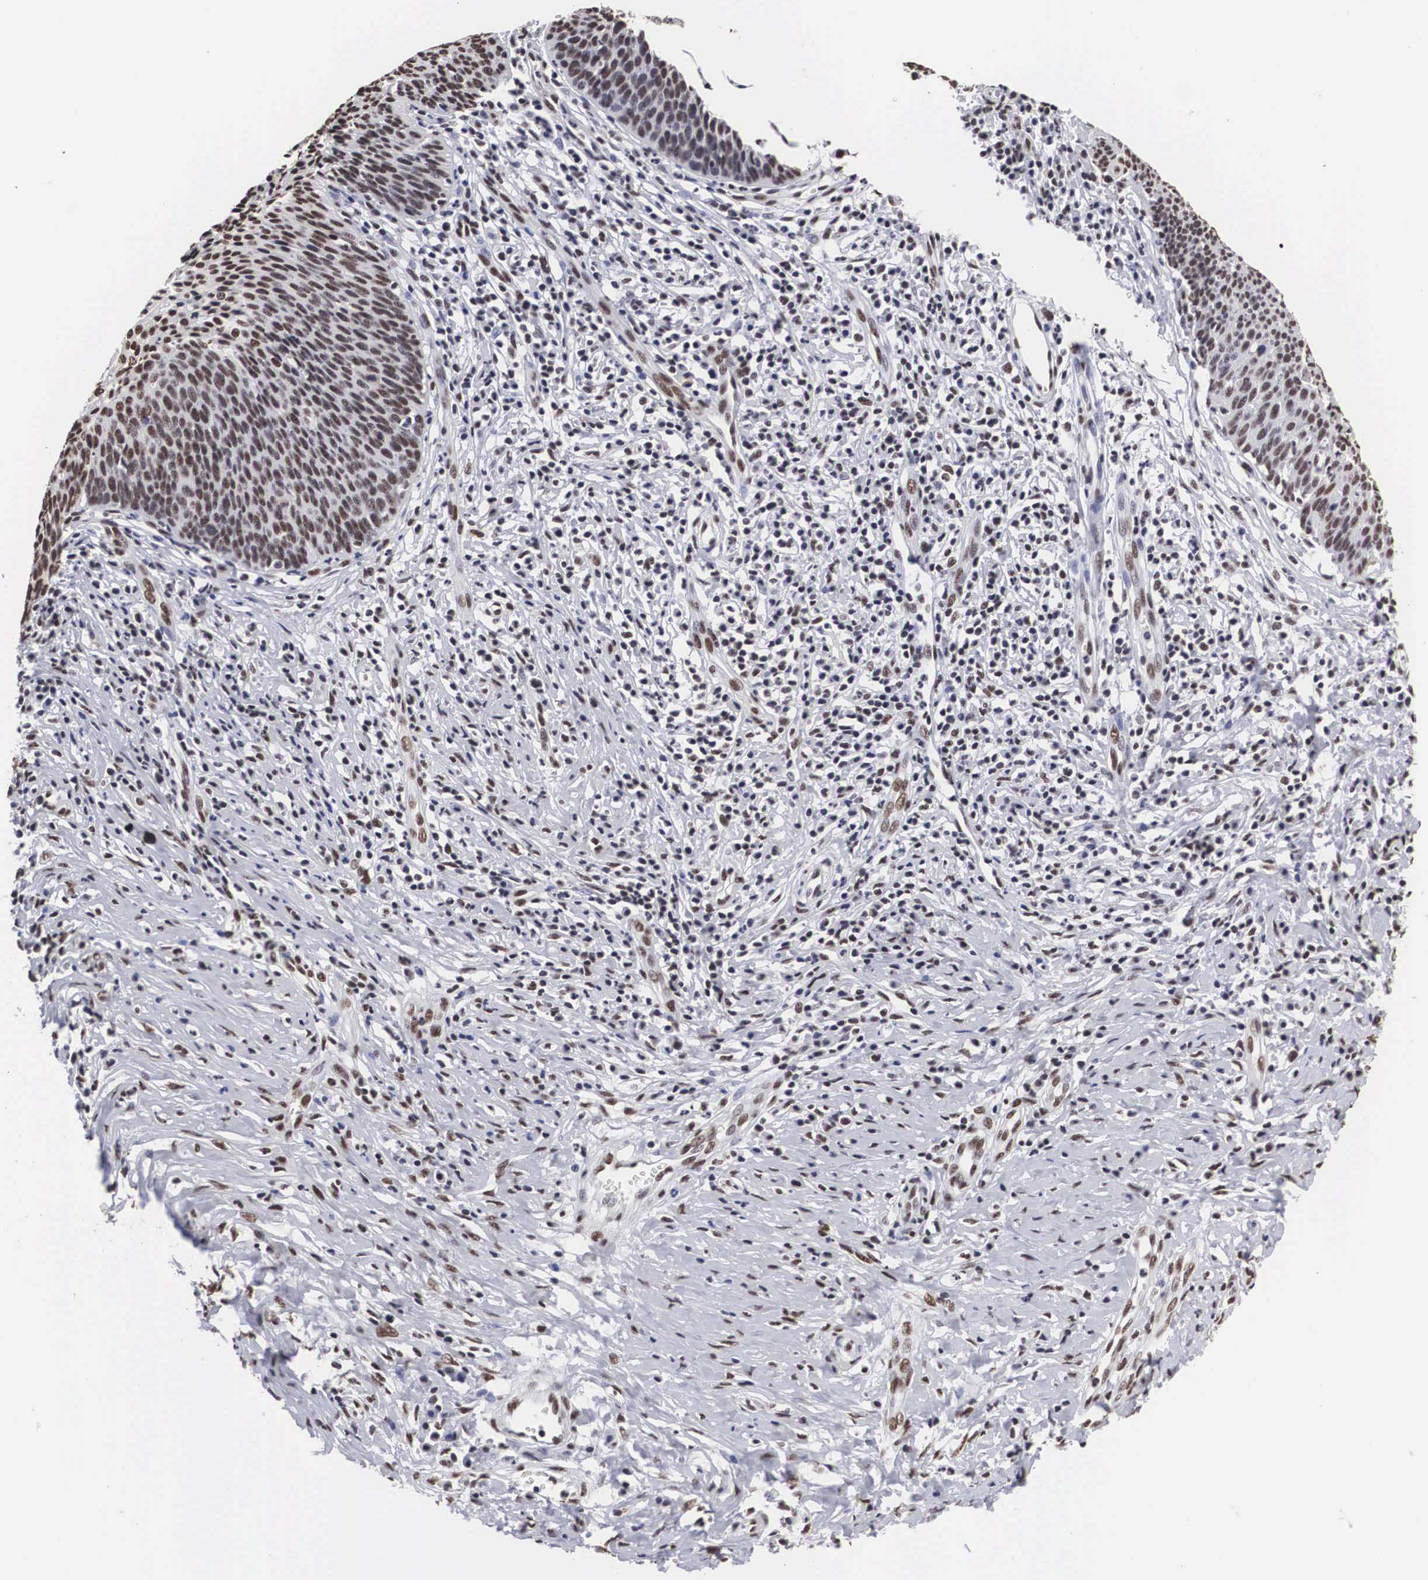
{"staining": {"intensity": "moderate", "quantity": ">75%", "location": "nuclear"}, "tissue": "cervical cancer", "cell_type": "Tumor cells", "image_type": "cancer", "snomed": [{"axis": "morphology", "description": "Squamous cell carcinoma, NOS"}, {"axis": "topography", "description": "Cervix"}], "caption": "This micrograph exhibits immunohistochemistry staining of human cervical cancer, with medium moderate nuclear expression in approximately >75% of tumor cells.", "gene": "ACIN1", "patient": {"sex": "female", "age": 41}}